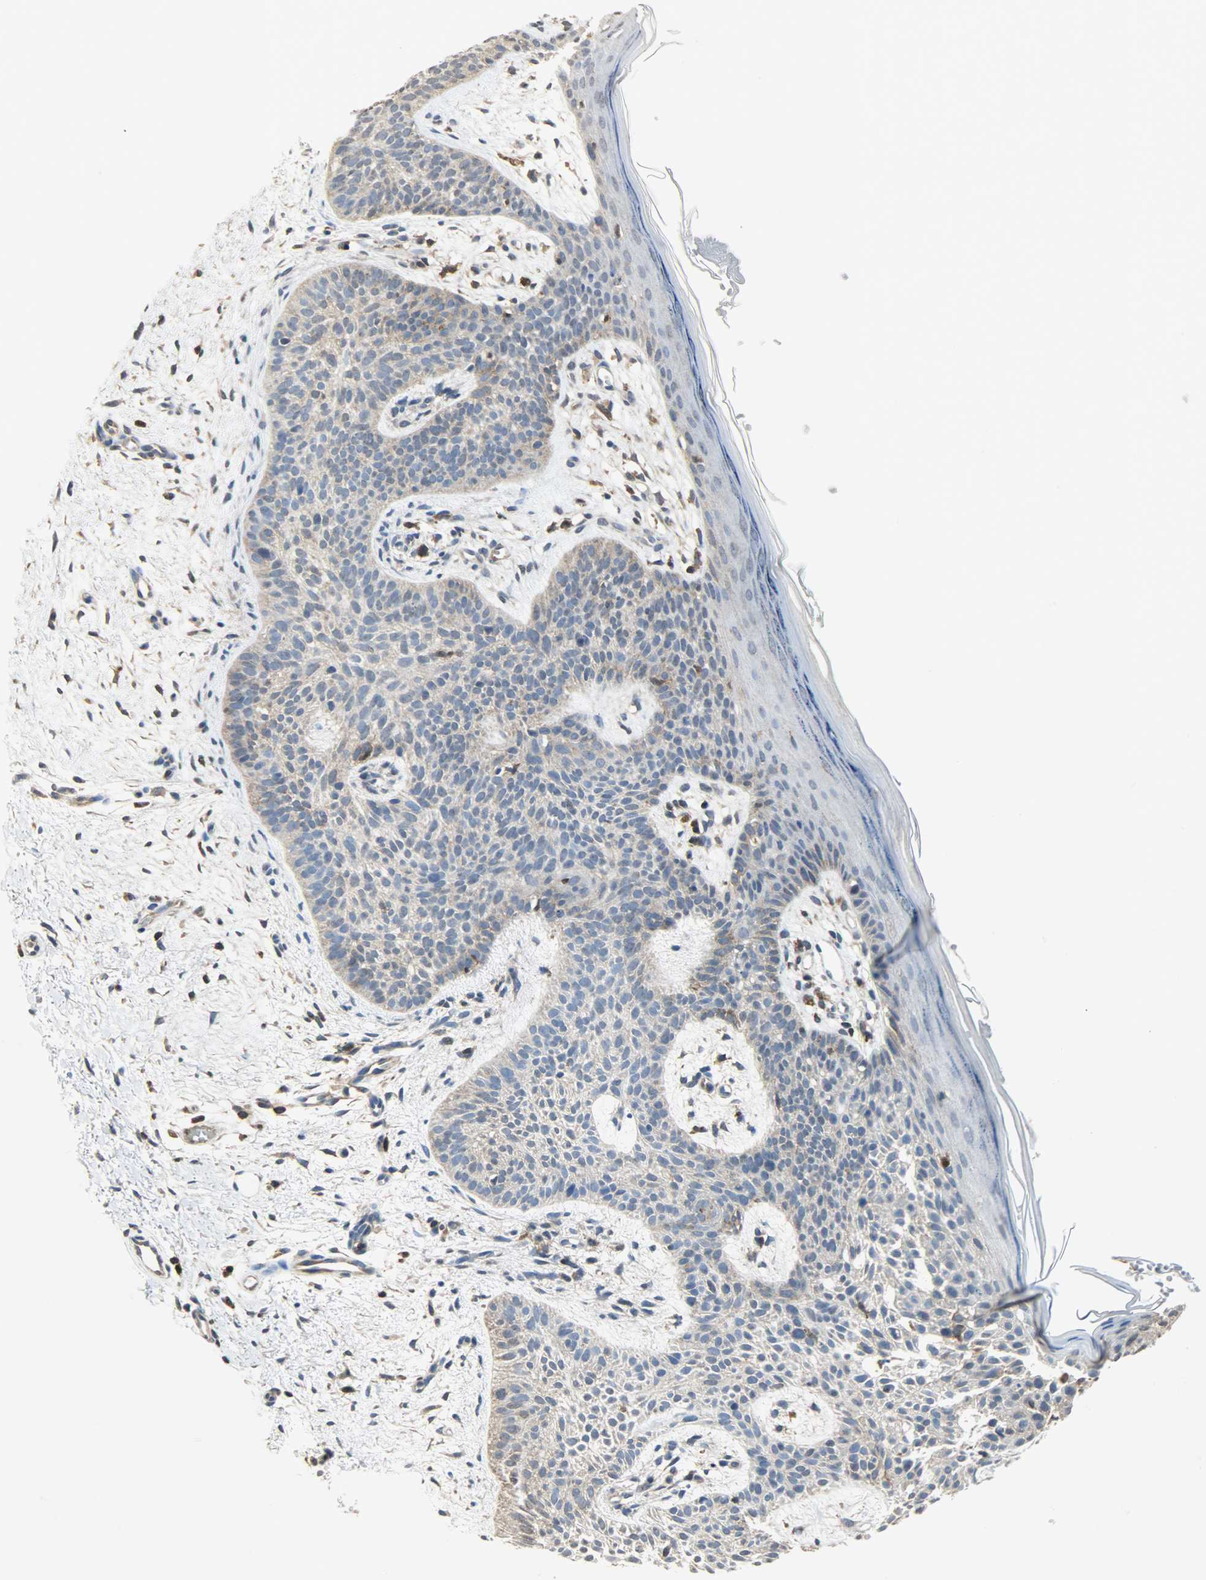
{"staining": {"intensity": "moderate", "quantity": ">75%", "location": "cytoplasmic/membranous"}, "tissue": "skin cancer", "cell_type": "Tumor cells", "image_type": "cancer", "snomed": [{"axis": "morphology", "description": "Normal tissue, NOS"}, {"axis": "morphology", "description": "Basal cell carcinoma"}, {"axis": "topography", "description": "Skin"}], "caption": "The histopathology image demonstrates a brown stain indicating the presence of a protein in the cytoplasmic/membranous of tumor cells in skin cancer (basal cell carcinoma).", "gene": "TRIM21", "patient": {"sex": "female", "age": 69}}